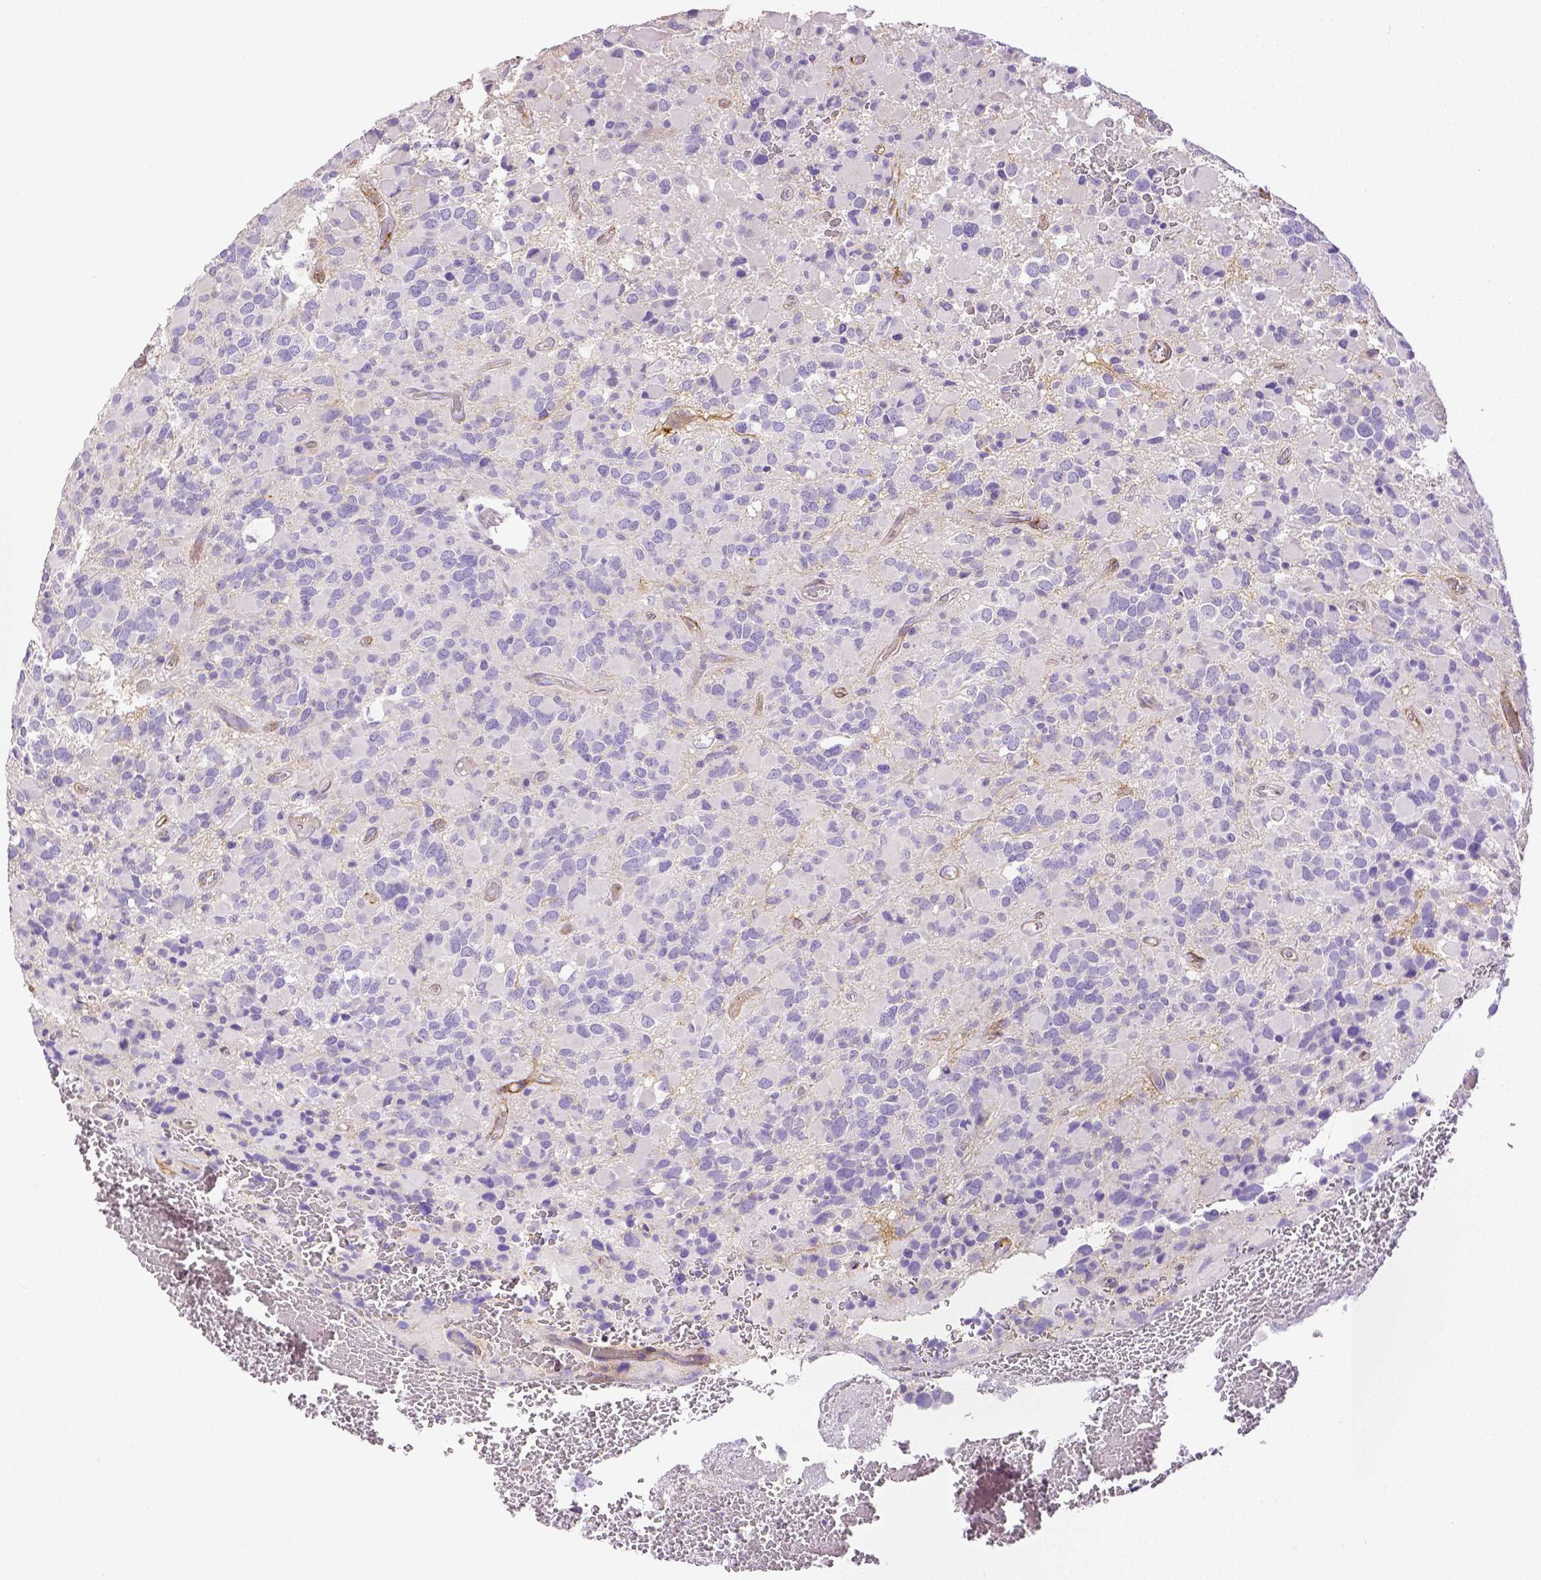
{"staining": {"intensity": "negative", "quantity": "none", "location": "none"}, "tissue": "glioma", "cell_type": "Tumor cells", "image_type": "cancer", "snomed": [{"axis": "morphology", "description": "Glioma, malignant, High grade"}, {"axis": "topography", "description": "Brain"}], "caption": "Malignant glioma (high-grade) was stained to show a protein in brown. There is no significant staining in tumor cells. (DAB immunohistochemistry visualized using brightfield microscopy, high magnification).", "gene": "THY1", "patient": {"sex": "female", "age": 40}}